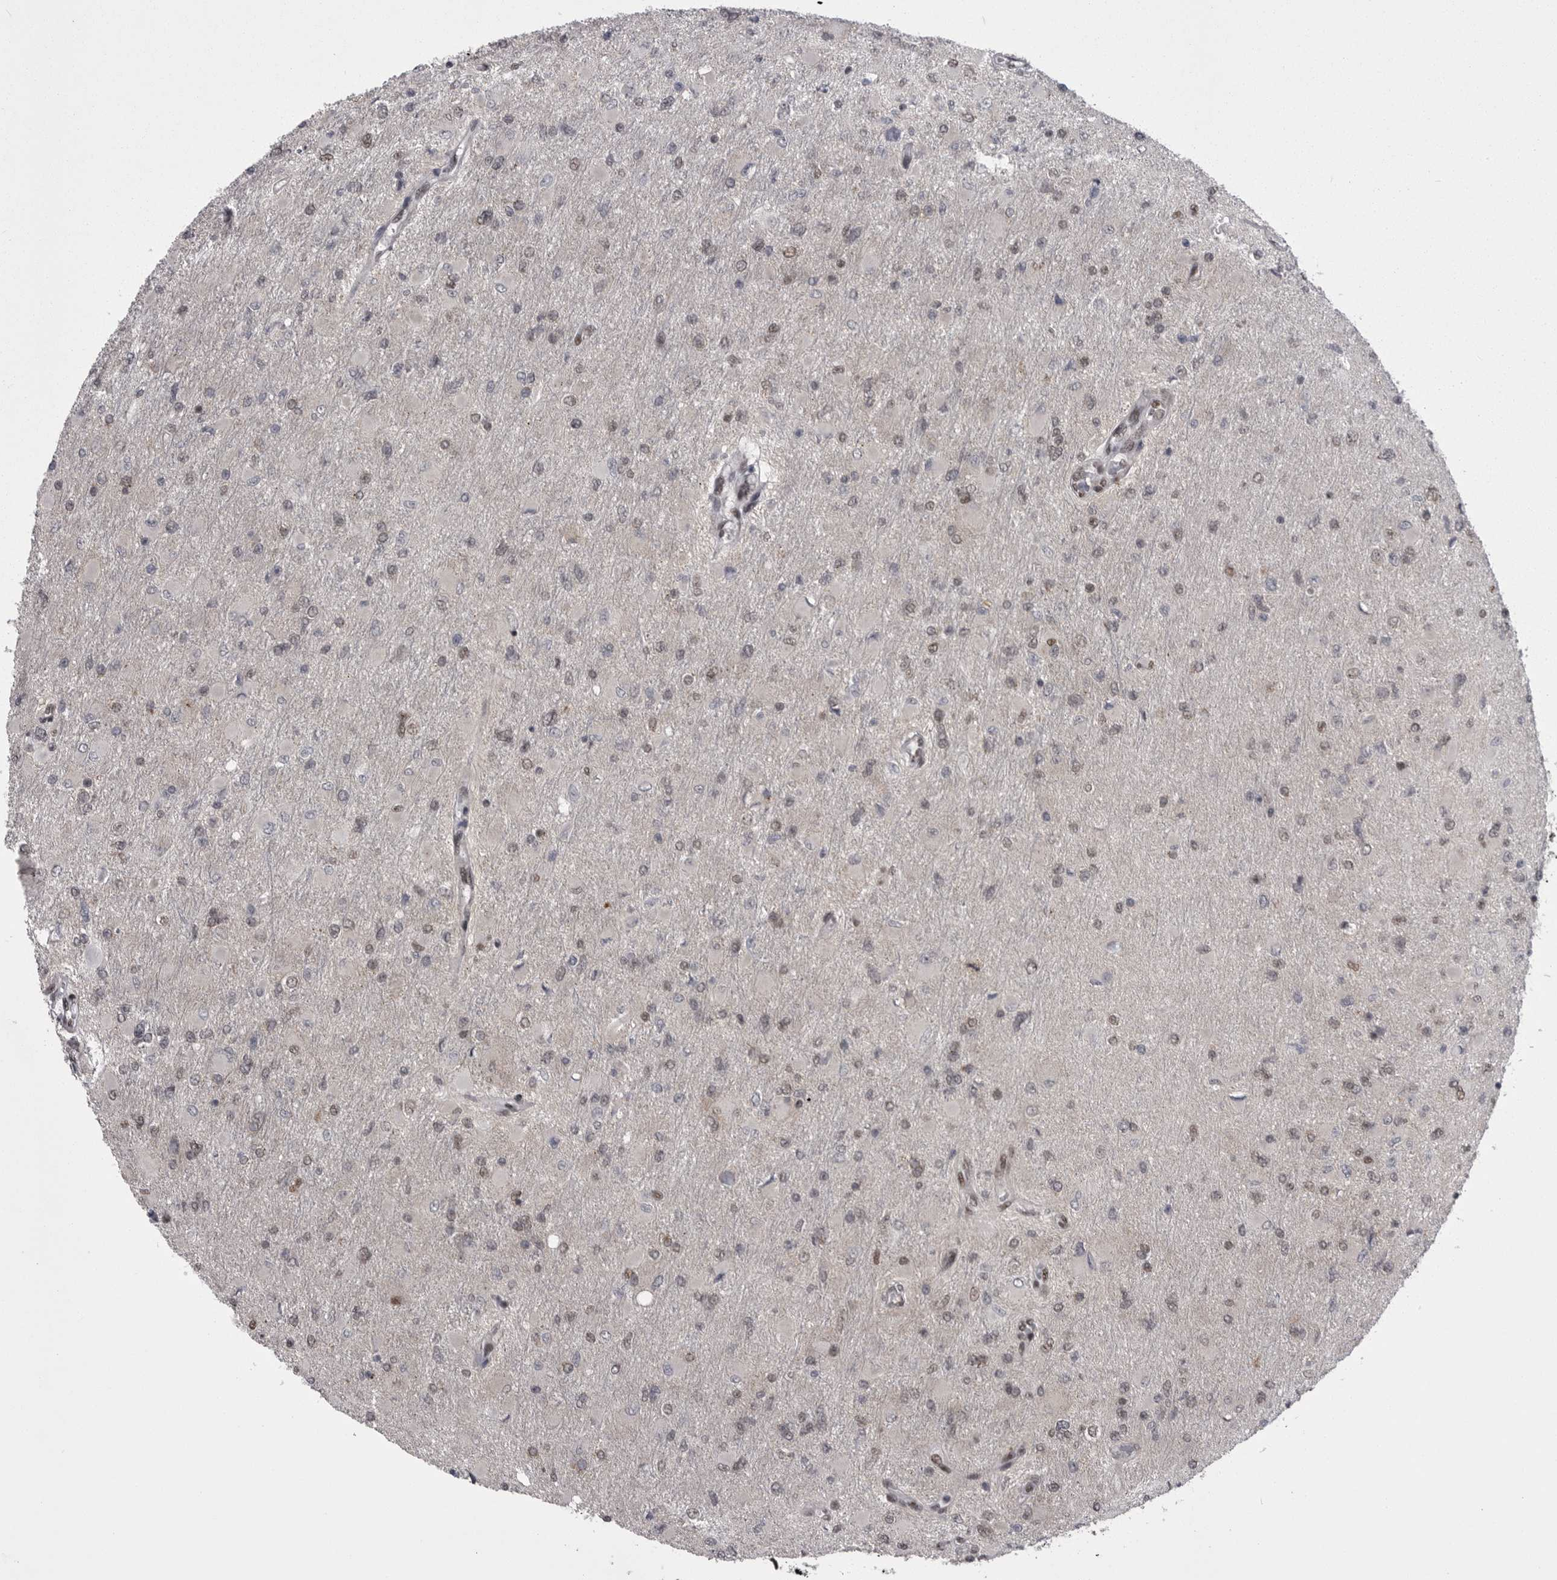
{"staining": {"intensity": "moderate", "quantity": "25%-75%", "location": "nuclear"}, "tissue": "glioma", "cell_type": "Tumor cells", "image_type": "cancer", "snomed": [{"axis": "morphology", "description": "Glioma, malignant, High grade"}, {"axis": "topography", "description": "Cerebral cortex"}], "caption": "The micrograph exhibits a brown stain indicating the presence of a protein in the nuclear of tumor cells in glioma.", "gene": "MEPCE", "patient": {"sex": "female", "age": 36}}